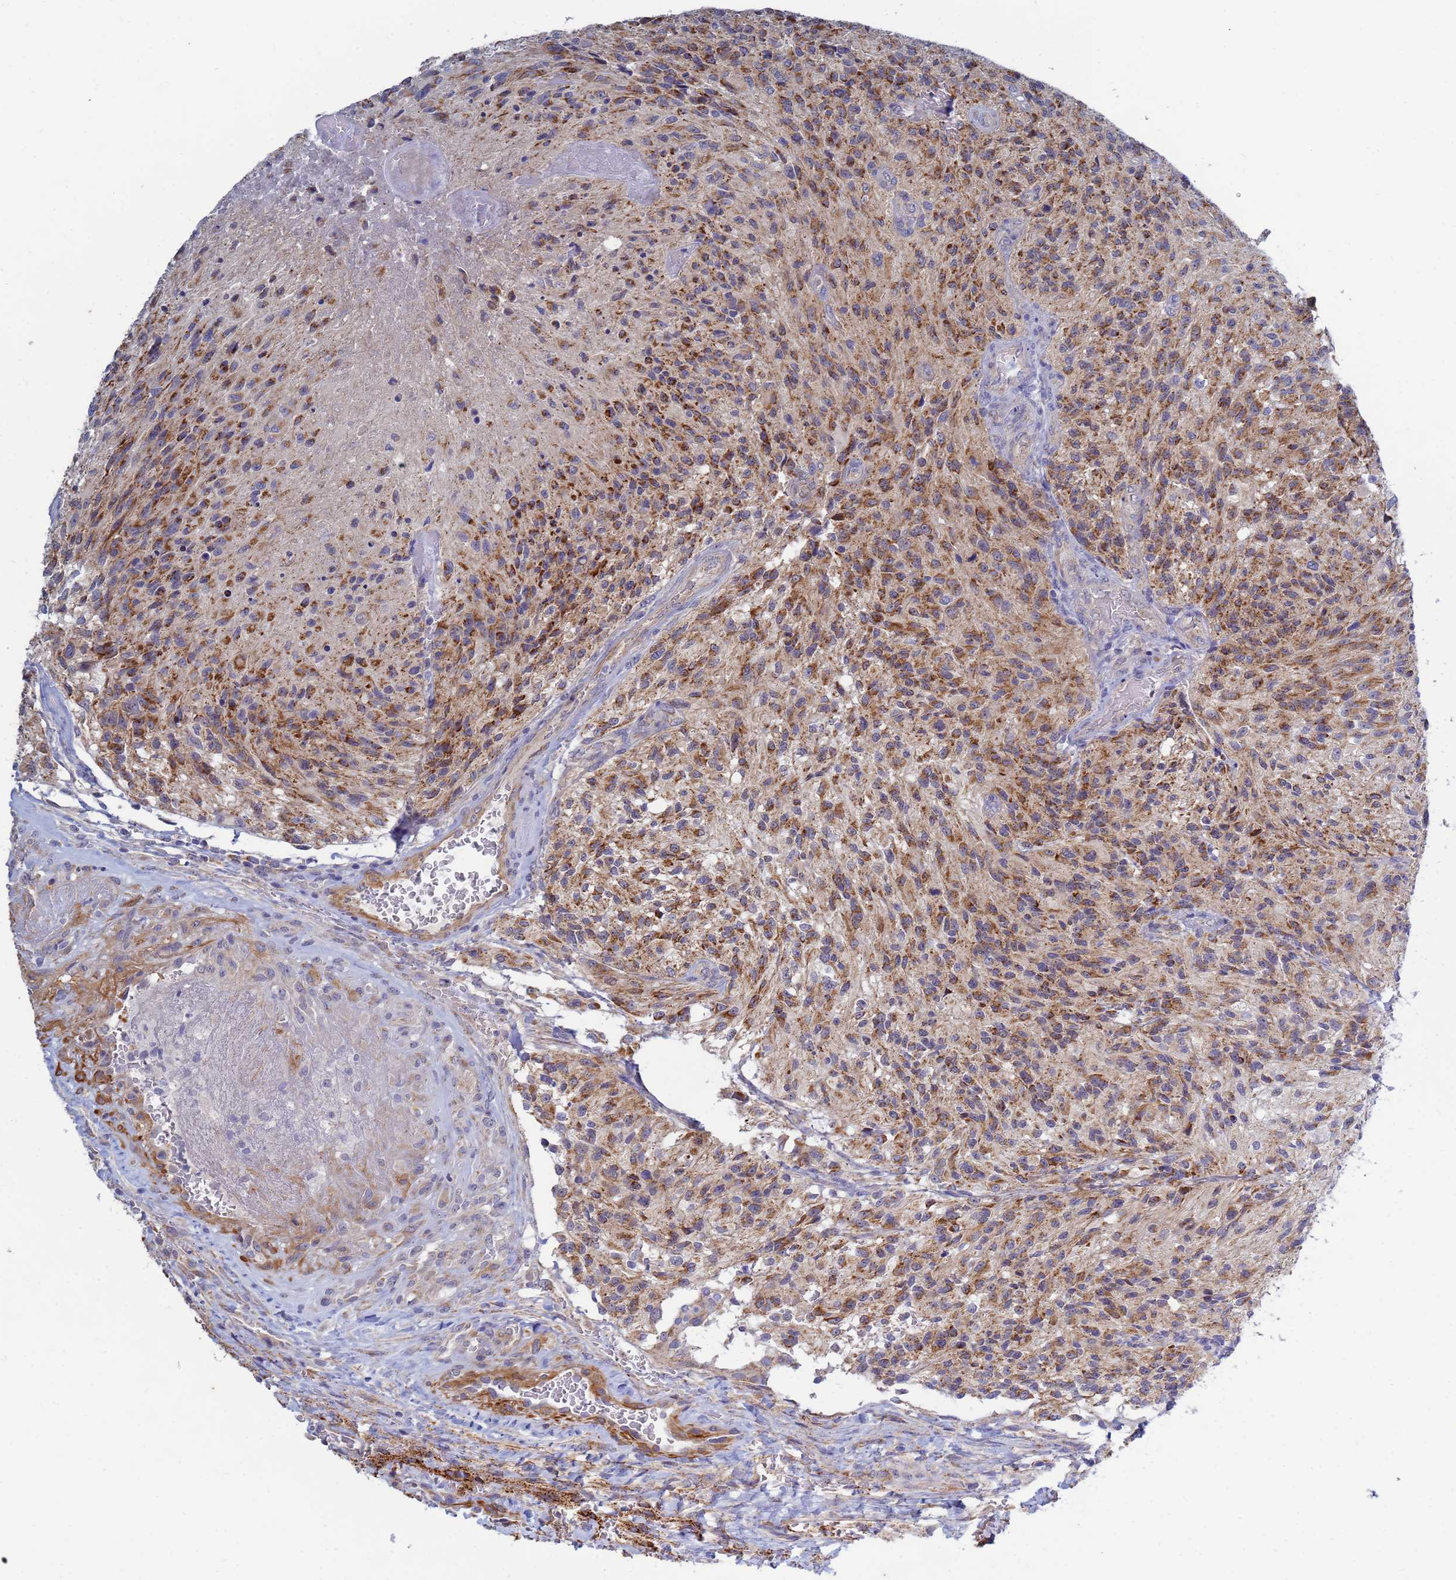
{"staining": {"intensity": "moderate", "quantity": ">75%", "location": "cytoplasmic/membranous"}, "tissue": "glioma", "cell_type": "Tumor cells", "image_type": "cancer", "snomed": [{"axis": "morphology", "description": "Normal tissue, NOS"}, {"axis": "morphology", "description": "Glioma, malignant, High grade"}, {"axis": "topography", "description": "Cerebral cortex"}], "caption": "Tumor cells reveal medium levels of moderate cytoplasmic/membranous positivity in about >75% of cells in human glioma. Nuclei are stained in blue.", "gene": "SDR39U1", "patient": {"sex": "male", "age": 56}}